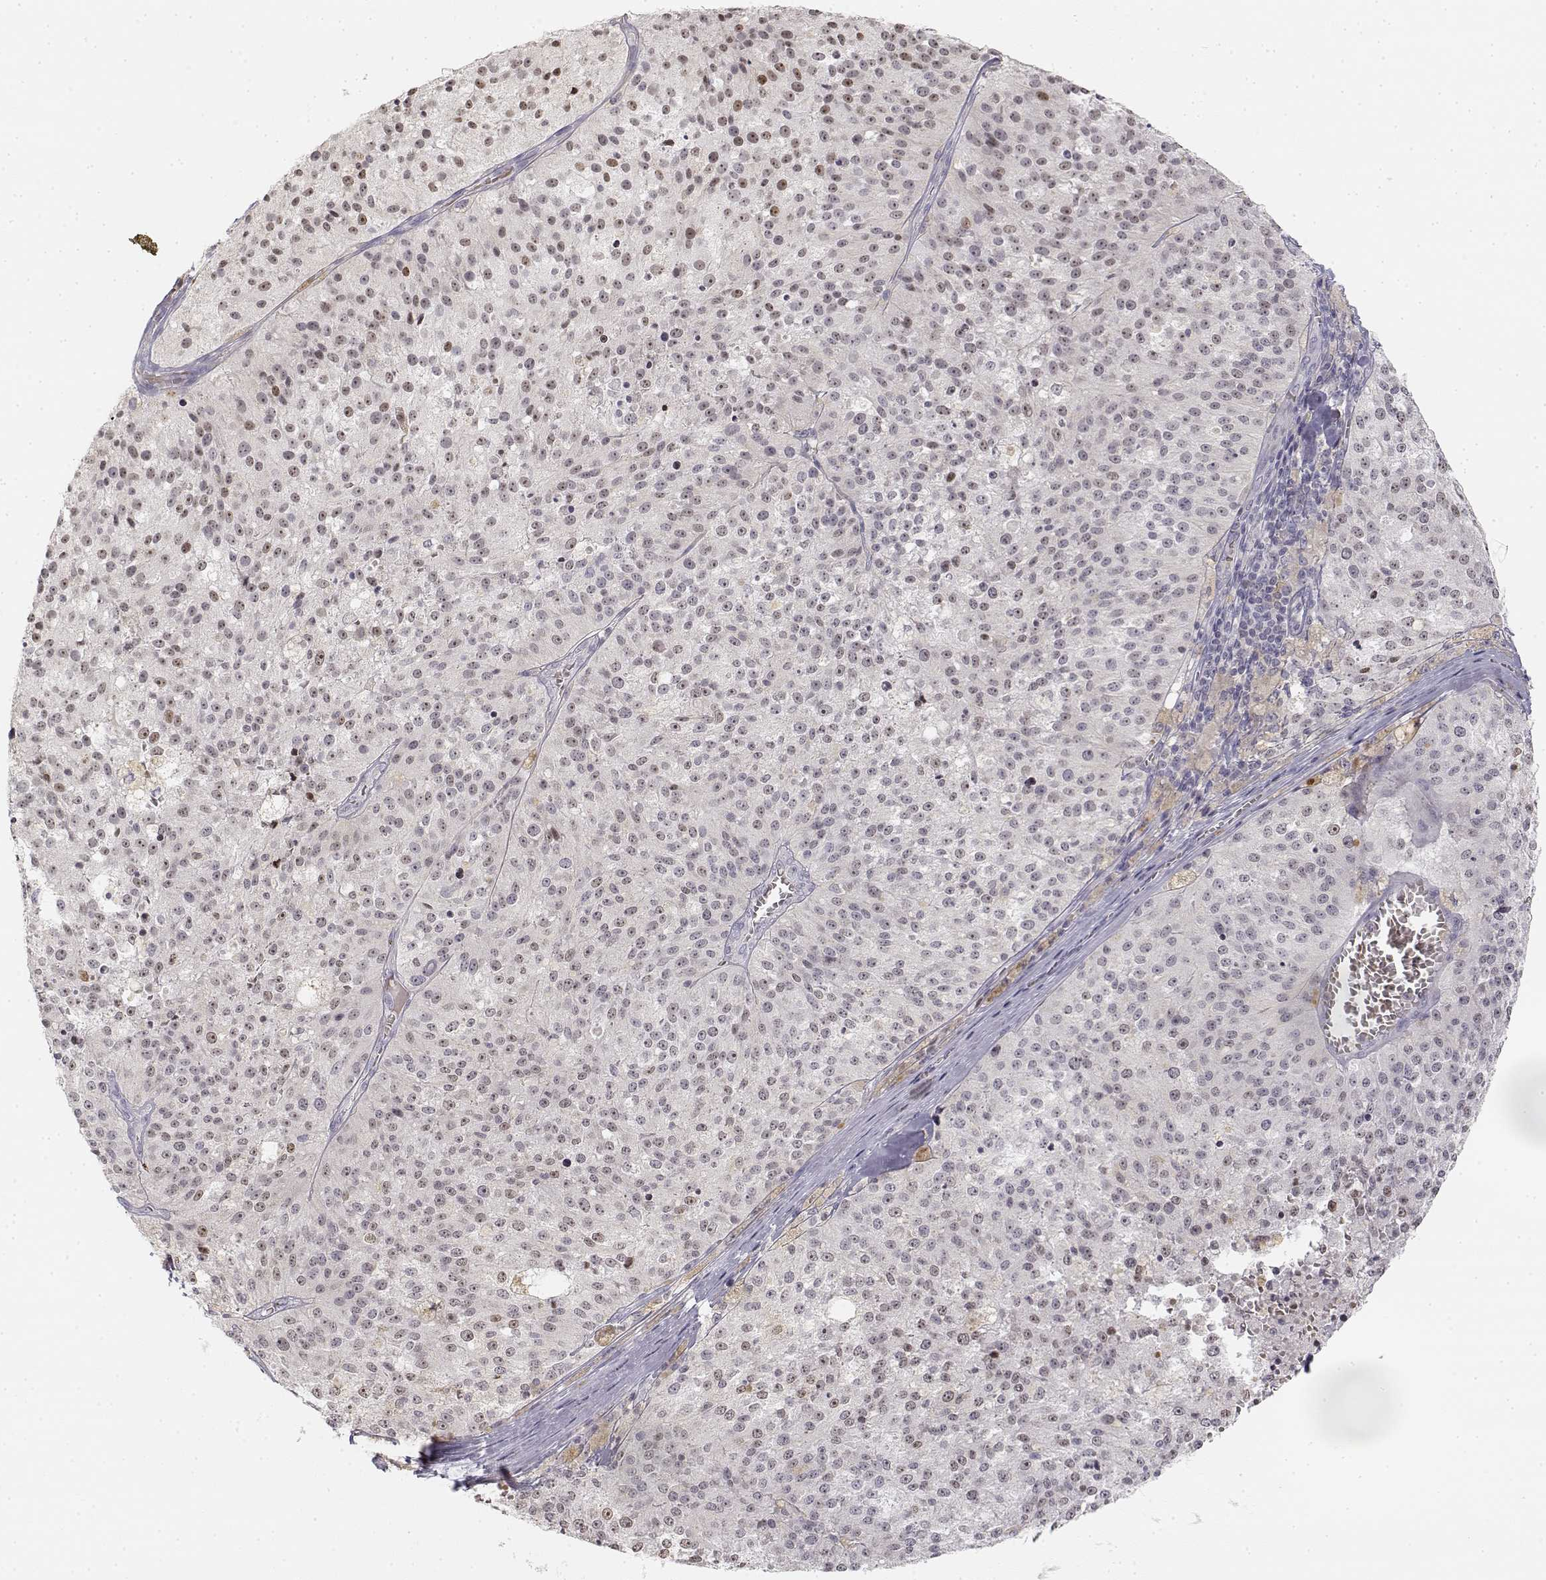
{"staining": {"intensity": "negative", "quantity": "none", "location": "none"}, "tissue": "melanoma", "cell_type": "Tumor cells", "image_type": "cancer", "snomed": [{"axis": "morphology", "description": "Malignant melanoma, Metastatic site"}, {"axis": "topography", "description": "Lymph node"}], "caption": "Immunohistochemical staining of melanoma demonstrates no significant staining in tumor cells.", "gene": "GLIPR1L2", "patient": {"sex": "female", "age": 64}}